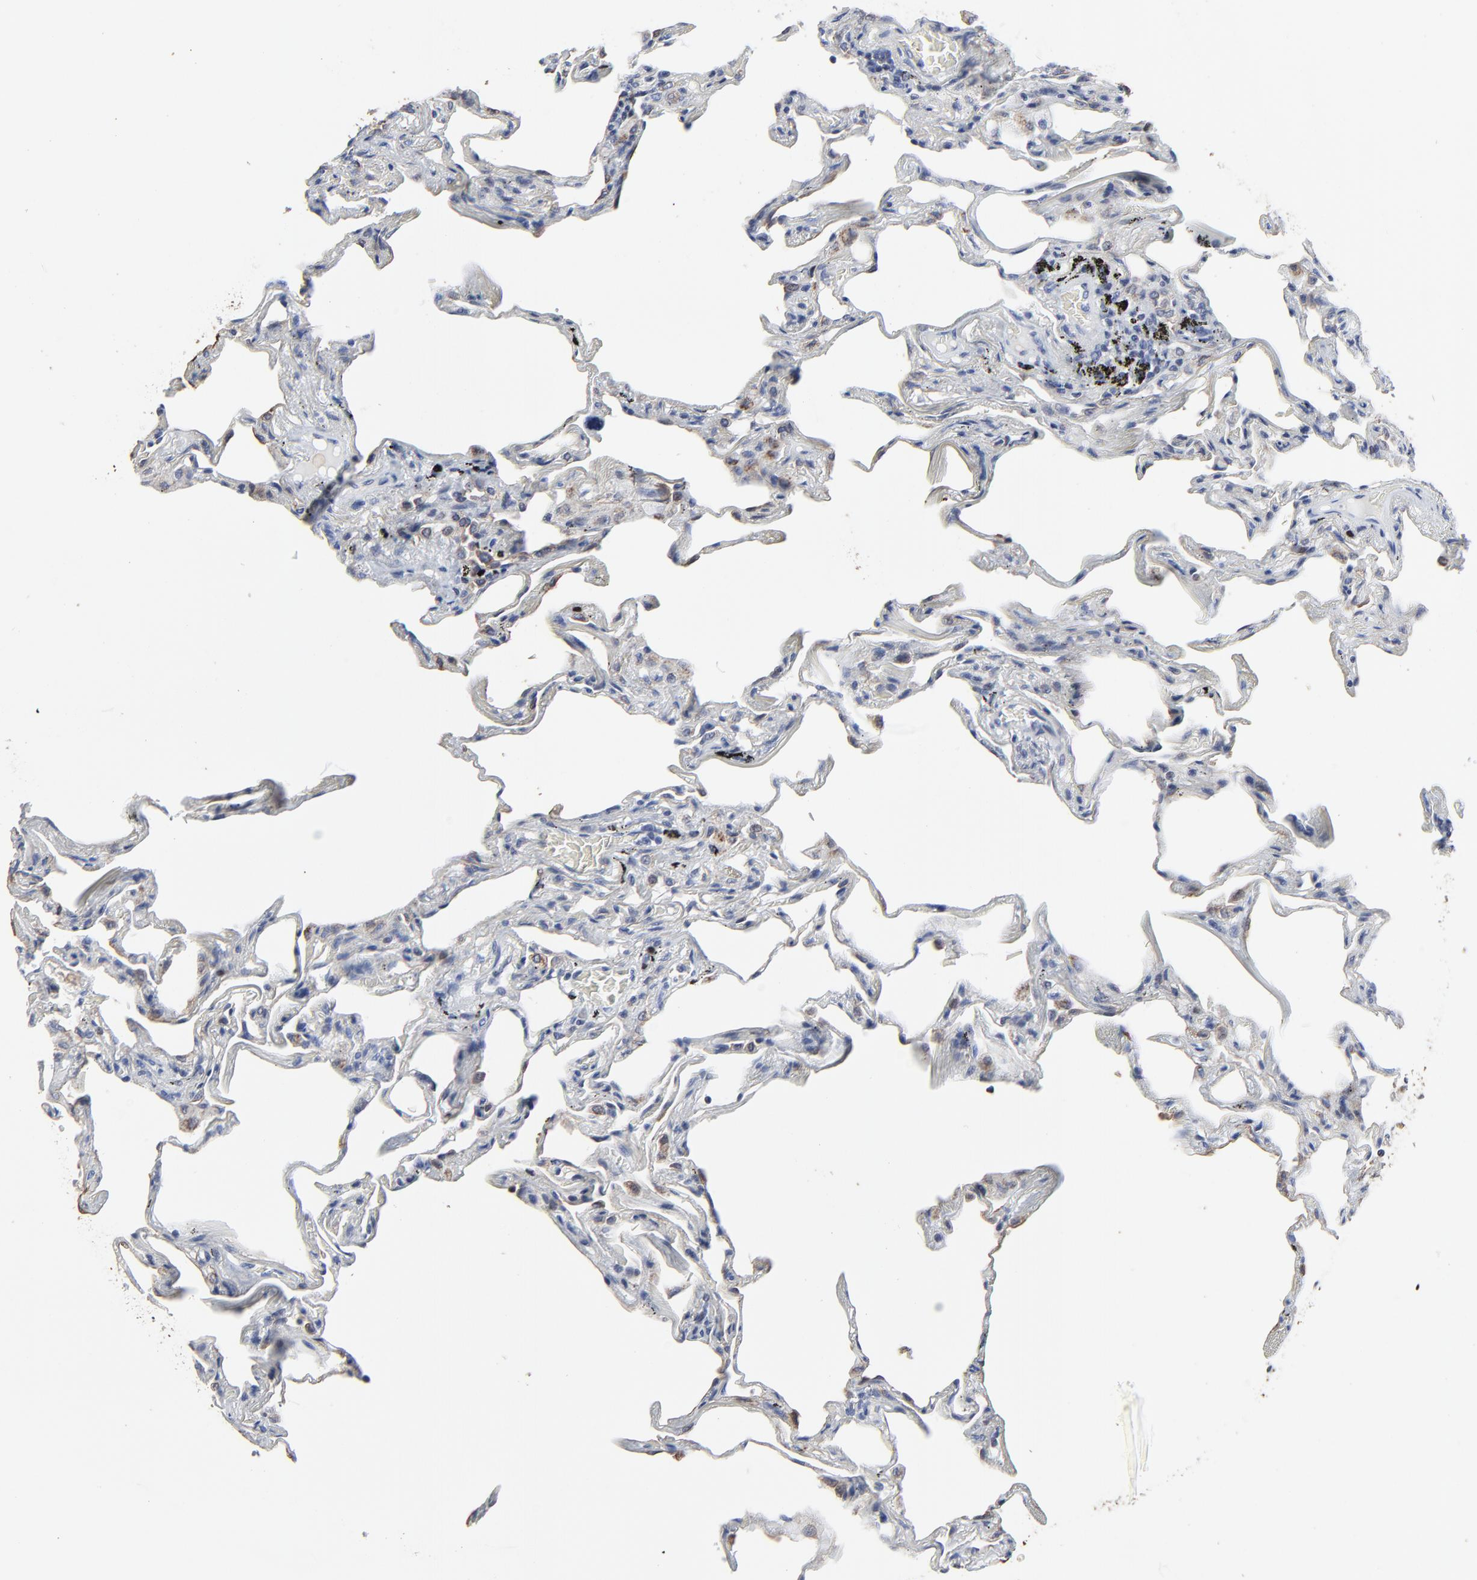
{"staining": {"intensity": "negative", "quantity": "none", "location": "none"}, "tissue": "lung", "cell_type": "Alveolar cells", "image_type": "normal", "snomed": [{"axis": "morphology", "description": "Normal tissue, NOS"}, {"axis": "morphology", "description": "Inflammation, NOS"}, {"axis": "topography", "description": "Lung"}], "caption": "The immunohistochemistry (IHC) histopathology image has no significant expression in alveolar cells of lung. Nuclei are stained in blue.", "gene": "LNX1", "patient": {"sex": "male", "age": 69}}